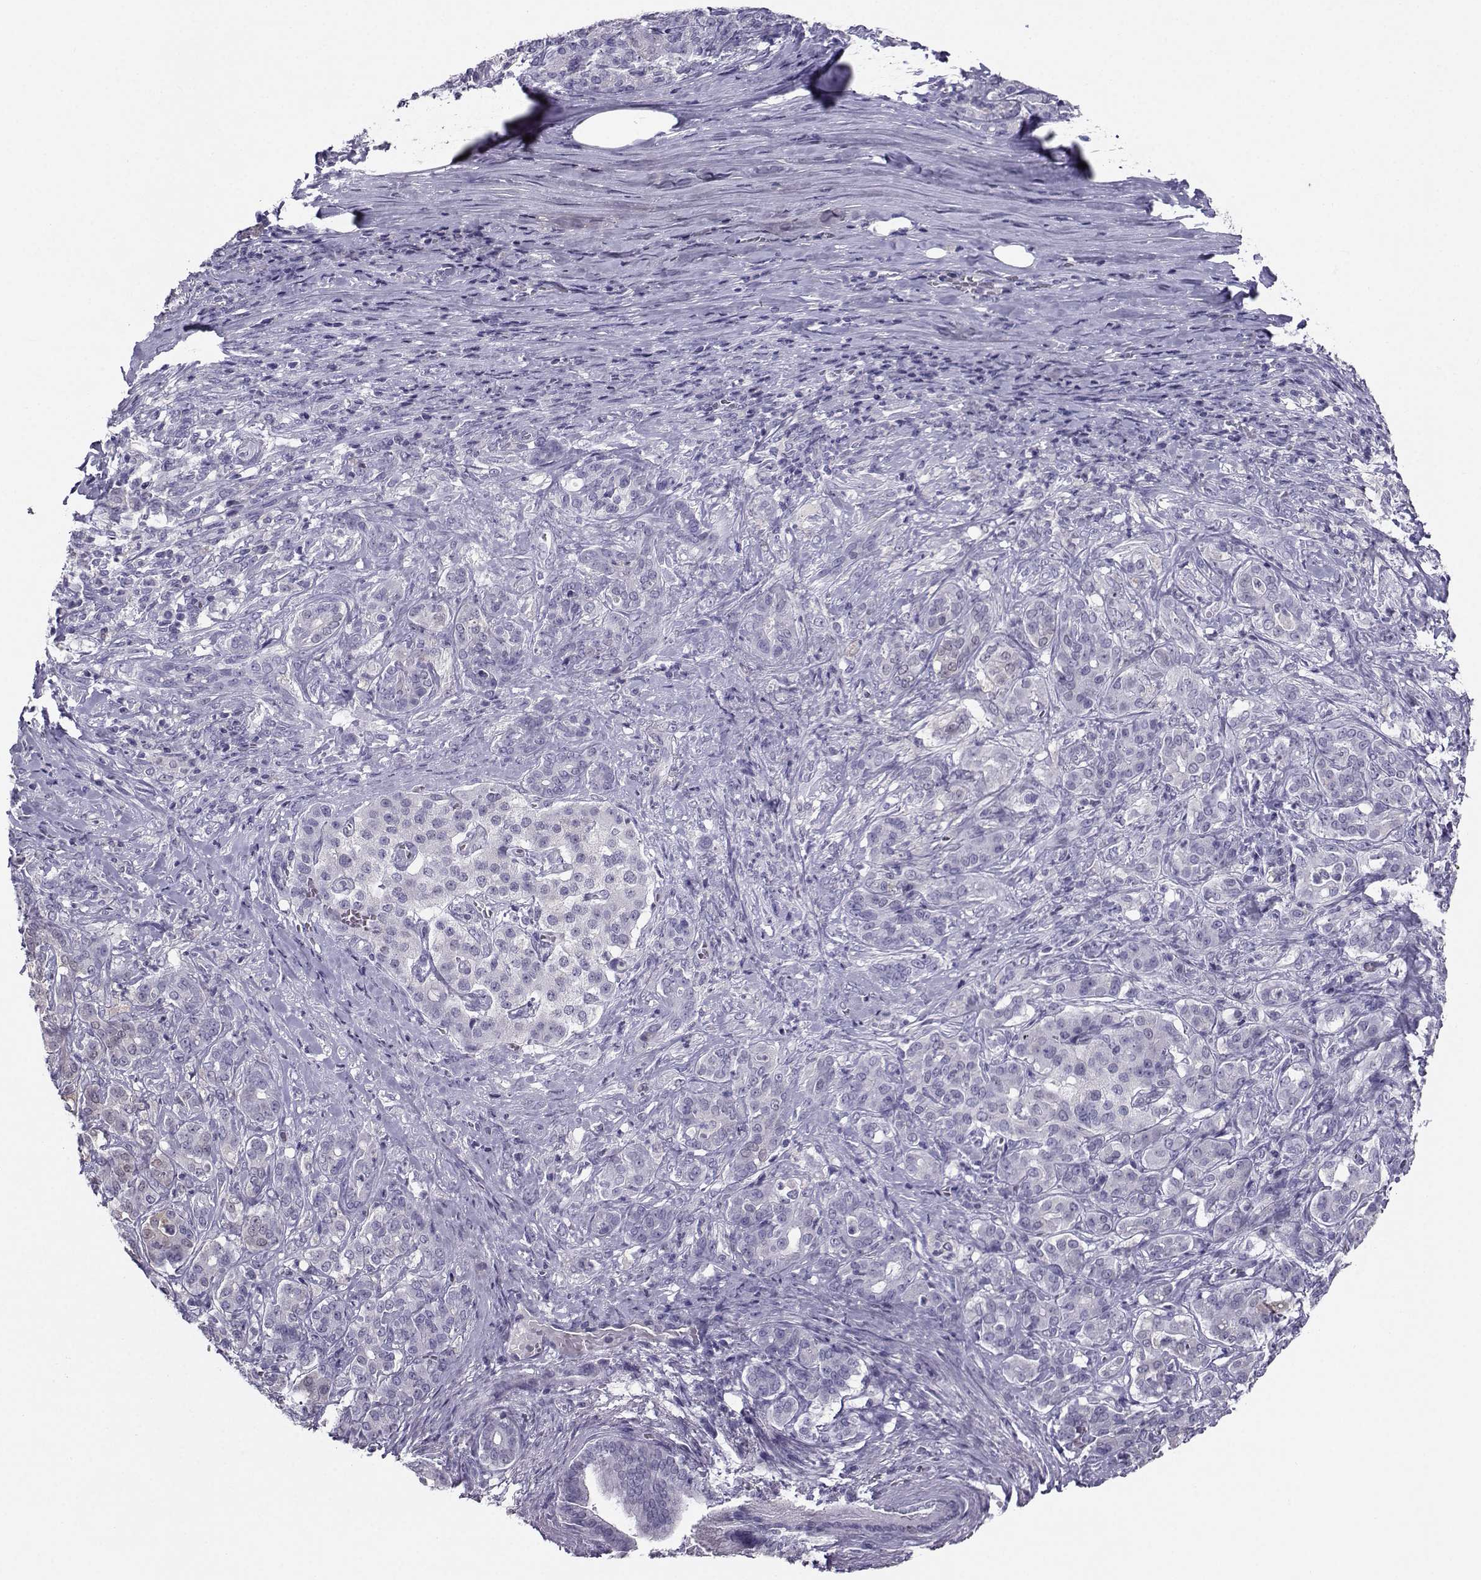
{"staining": {"intensity": "strong", "quantity": "<25%", "location": "nuclear"}, "tissue": "pancreatic cancer", "cell_type": "Tumor cells", "image_type": "cancer", "snomed": [{"axis": "morphology", "description": "Normal tissue, NOS"}, {"axis": "morphology", "description": "Inflammation, NOS"}, {"axis": "morphology", "description": "Adenocarcinoma, NOS"}, {"axis": "topography", "description": "Pancreas"}], "caption": "DAB immunohistochemical staining of pancreatic adenocarcinoma demonstrates strong nuclear protein expression in approximately <25% of tumor cells. (DAB (3,3'-diaminobenzidine) IHC, brown staining for protein, blue staining for nuclei).", "gene": "PGK1", "patient": {"sex": "male", "age": 57}}